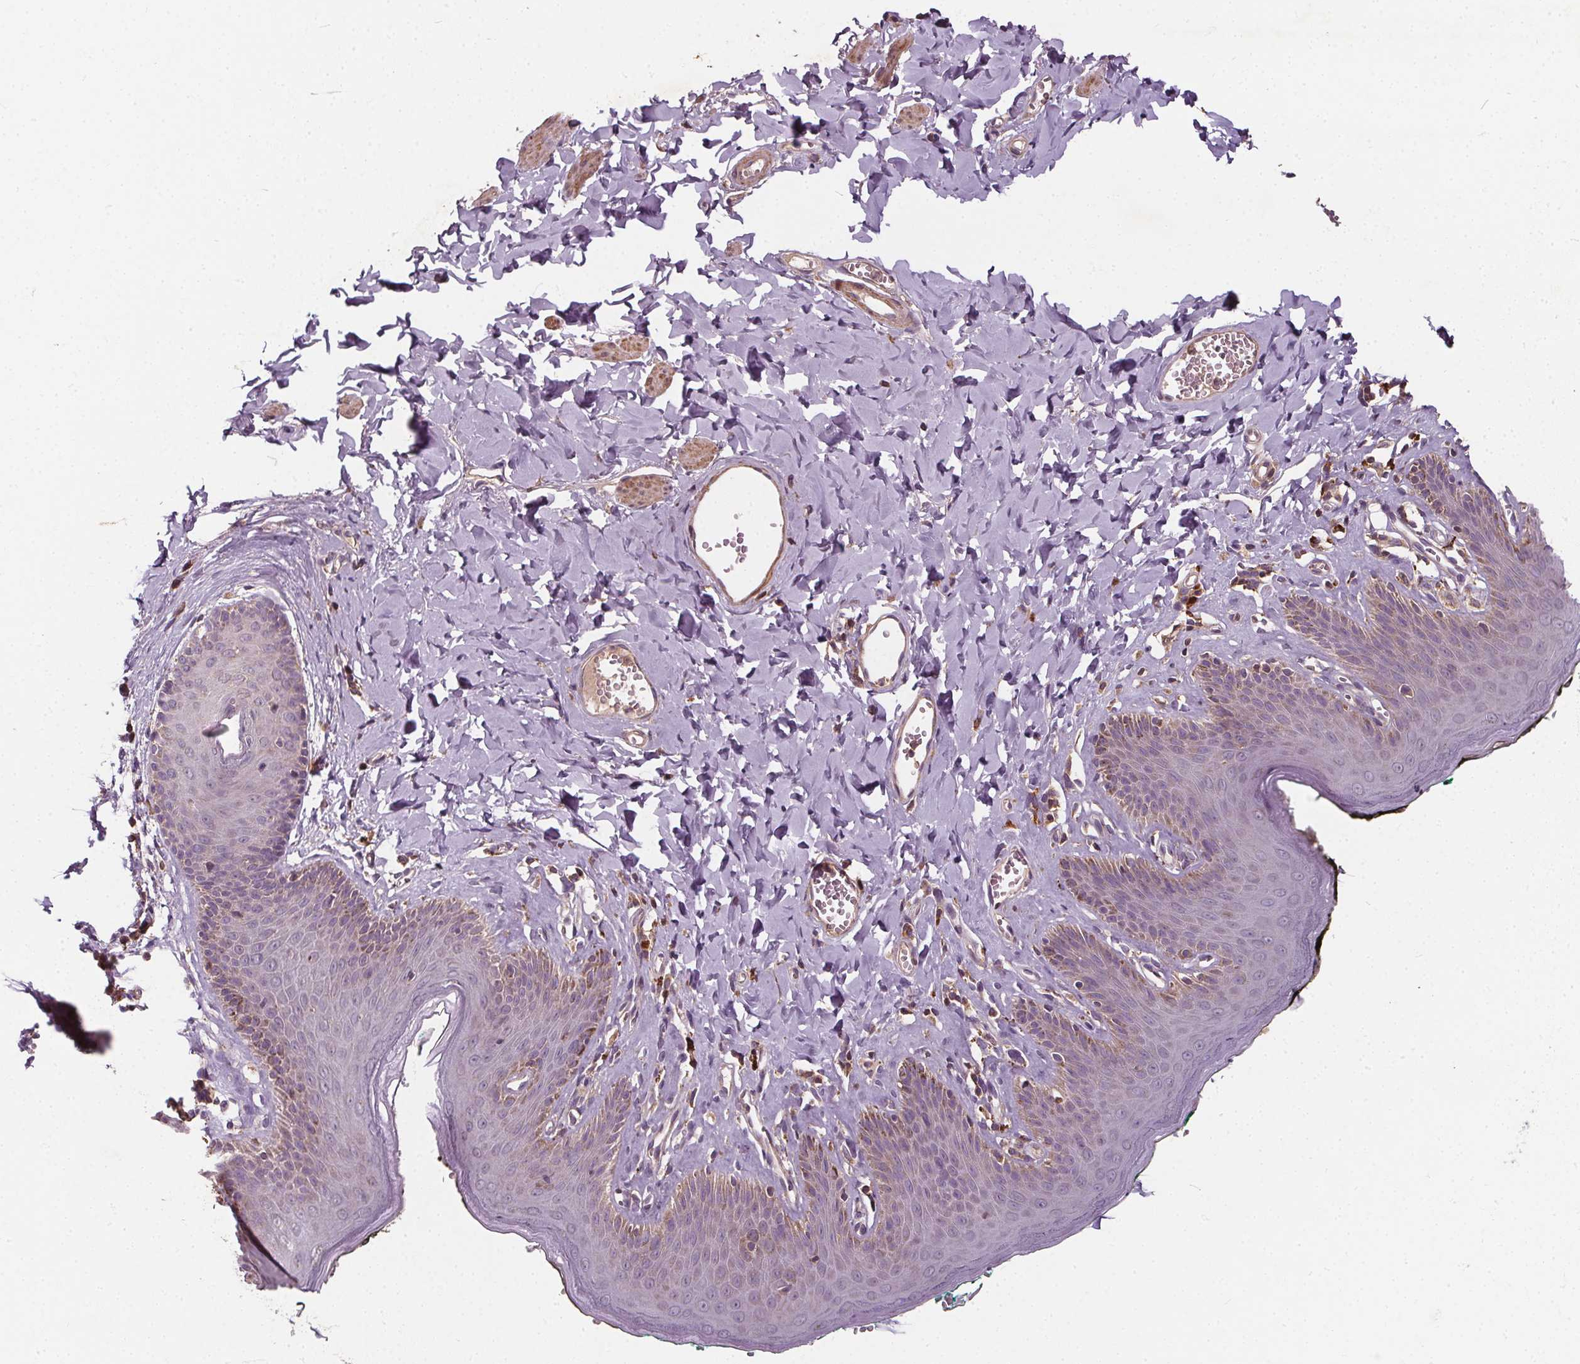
{"staining": {"intensity": "weak", "quantity": "<25%", "location": "cytoplasmic/membranous"}, "tissue": "skin", "cell_type": "Epidermal cells", "image_type": "normal", "snomed": [{"axis": "morphology", "description": "Normal tissue, NOS"}, {"axis": "topography", "description": "Vulva"}, {"axis": "topography", "description": "Peripheral nerve tissue"}], "caption": "A photomicrograph of skin stained for a protein demonstrates no brown staining in epidermal cells.", "gene": "ORAI2", "patient": {"sex": "female", "age": 66}}